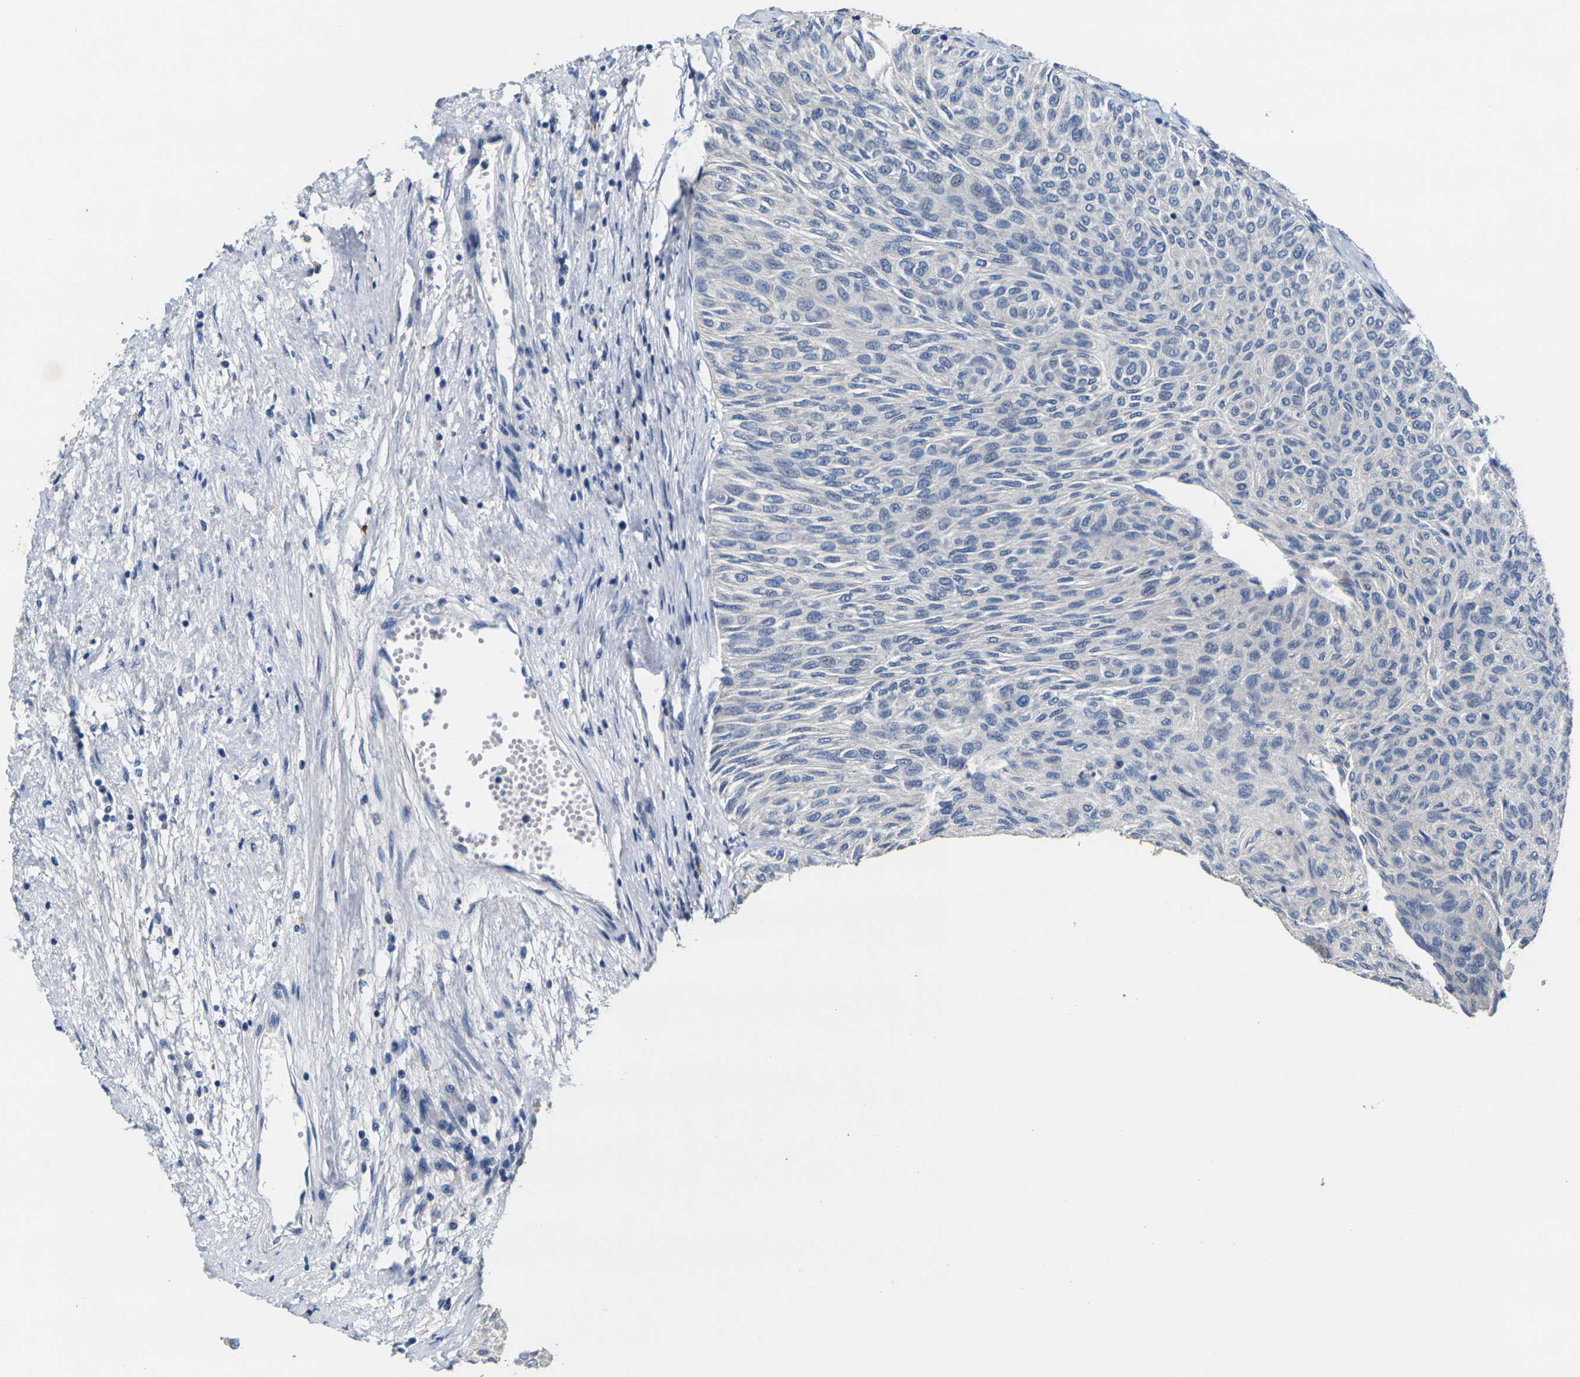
{"staining": {"intensity": "negative", "quantity": "none", "location": "none"}, "tissue": "urothelial cancer", "cell_type": "Tumor cells", "image_type": "cancer", "snomed": [{"axis": "morphology", "description": "Urothelial carcinoma, Low grade"}, {"axis": "topography", "description": "Urinary bladder"}], "caption": "A histopathology image of human urothelial carcinoma (low-grade) is negative for staining in tumor cells.", "gene": "NOCT", "patient": {"sex": "male", "age": 78}}